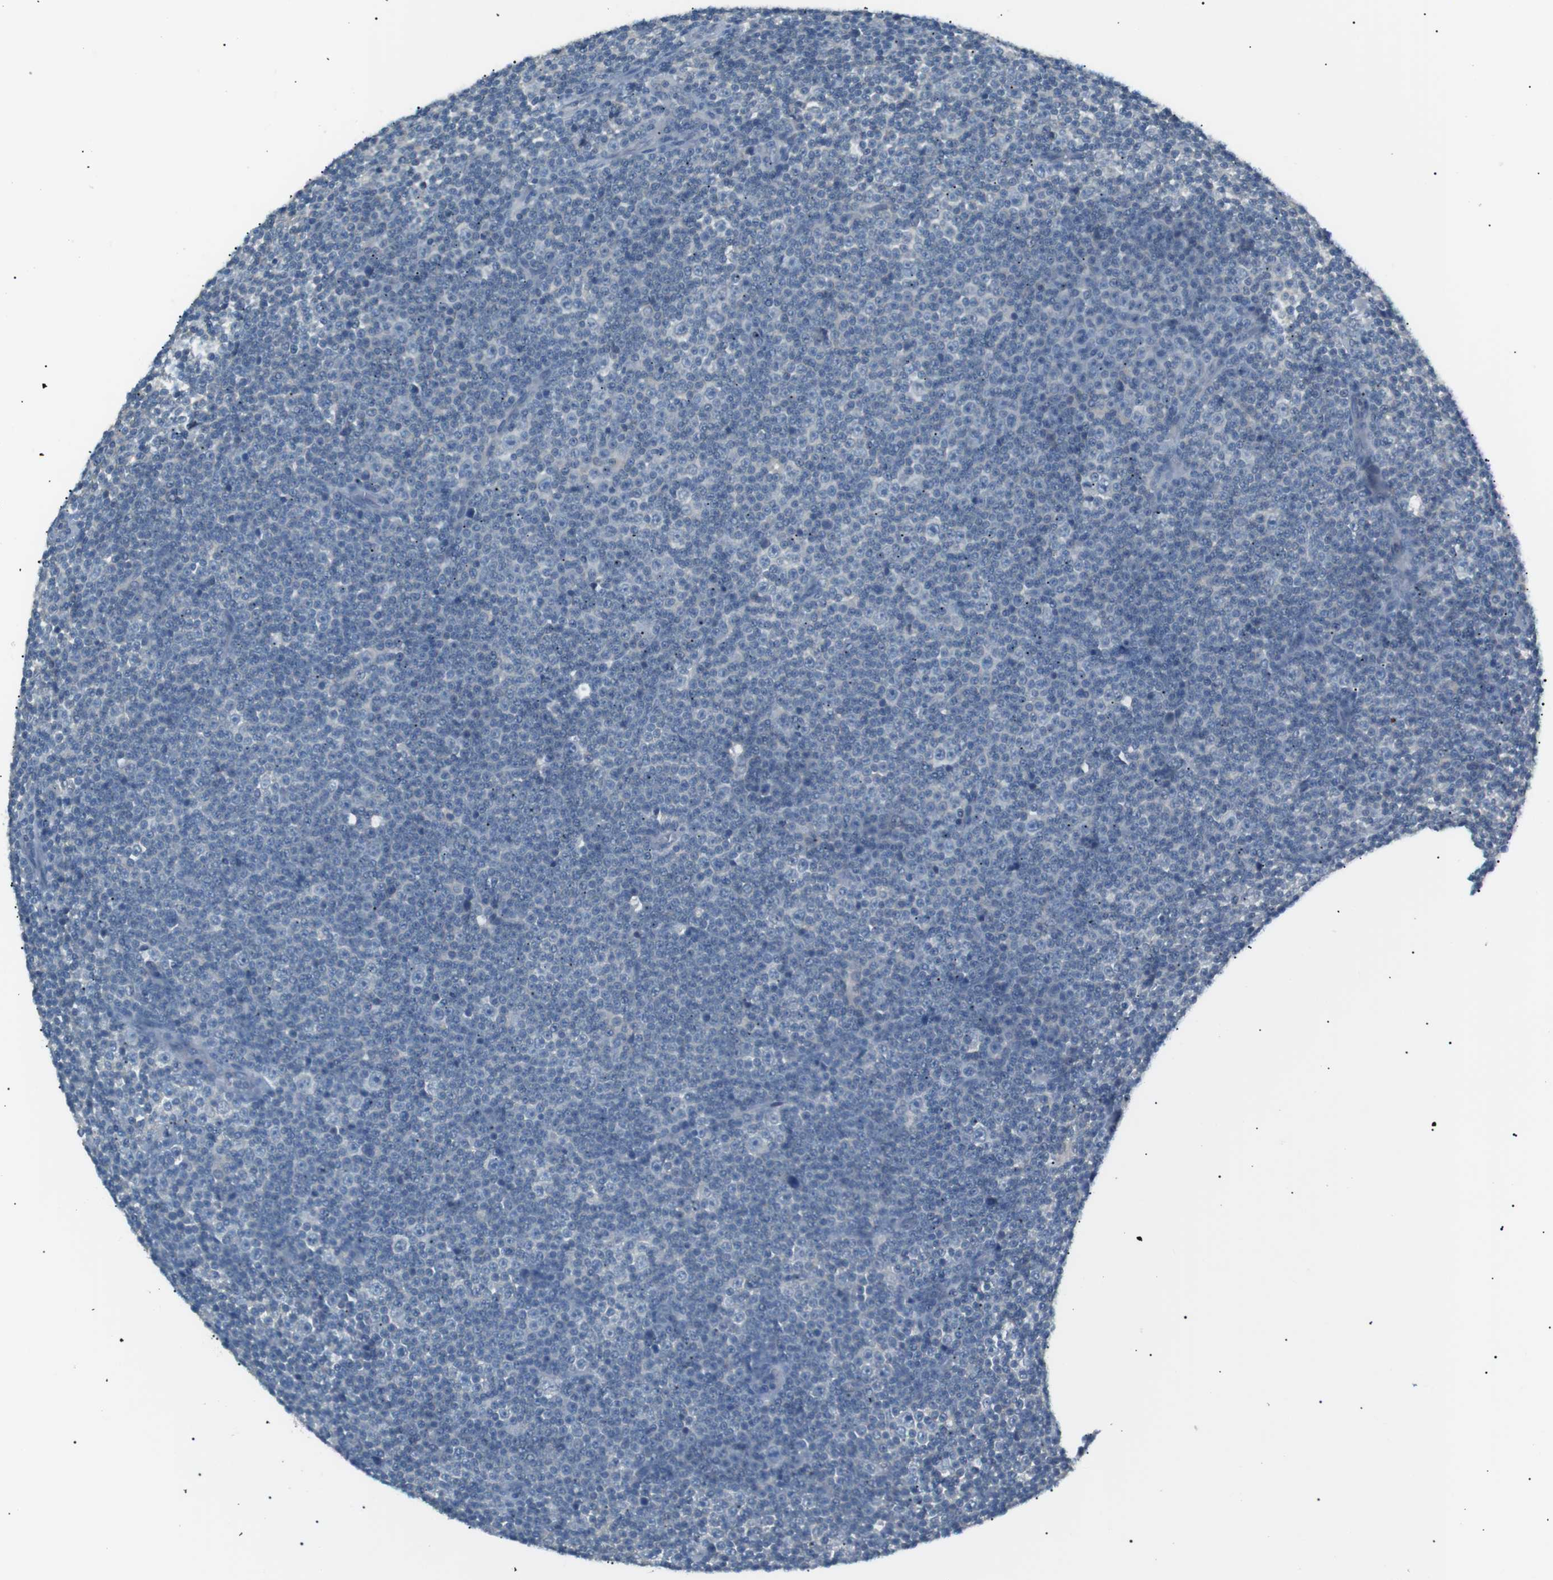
{"staining": {"intensity": "negative", "quantity": "none", "location": "none"}, "tissue": "lymphoma", "cell_type": "Tumor cells", "image_type": "cancer", "snomed": [{"axis": "morphology", "description": "Malignant lymphoma, non-Hodgkin's type, Low grade"}, {"axis": "topography", "description": "Lymph node"}], "caption": "Malignant lymphoma, non-Hodgkin's type (low-grade) was stained to show a protein in brown. There is no significant staining in tumor cells.", "gene": "CDH26", "patient": {"sex": "female", "age": 67}}